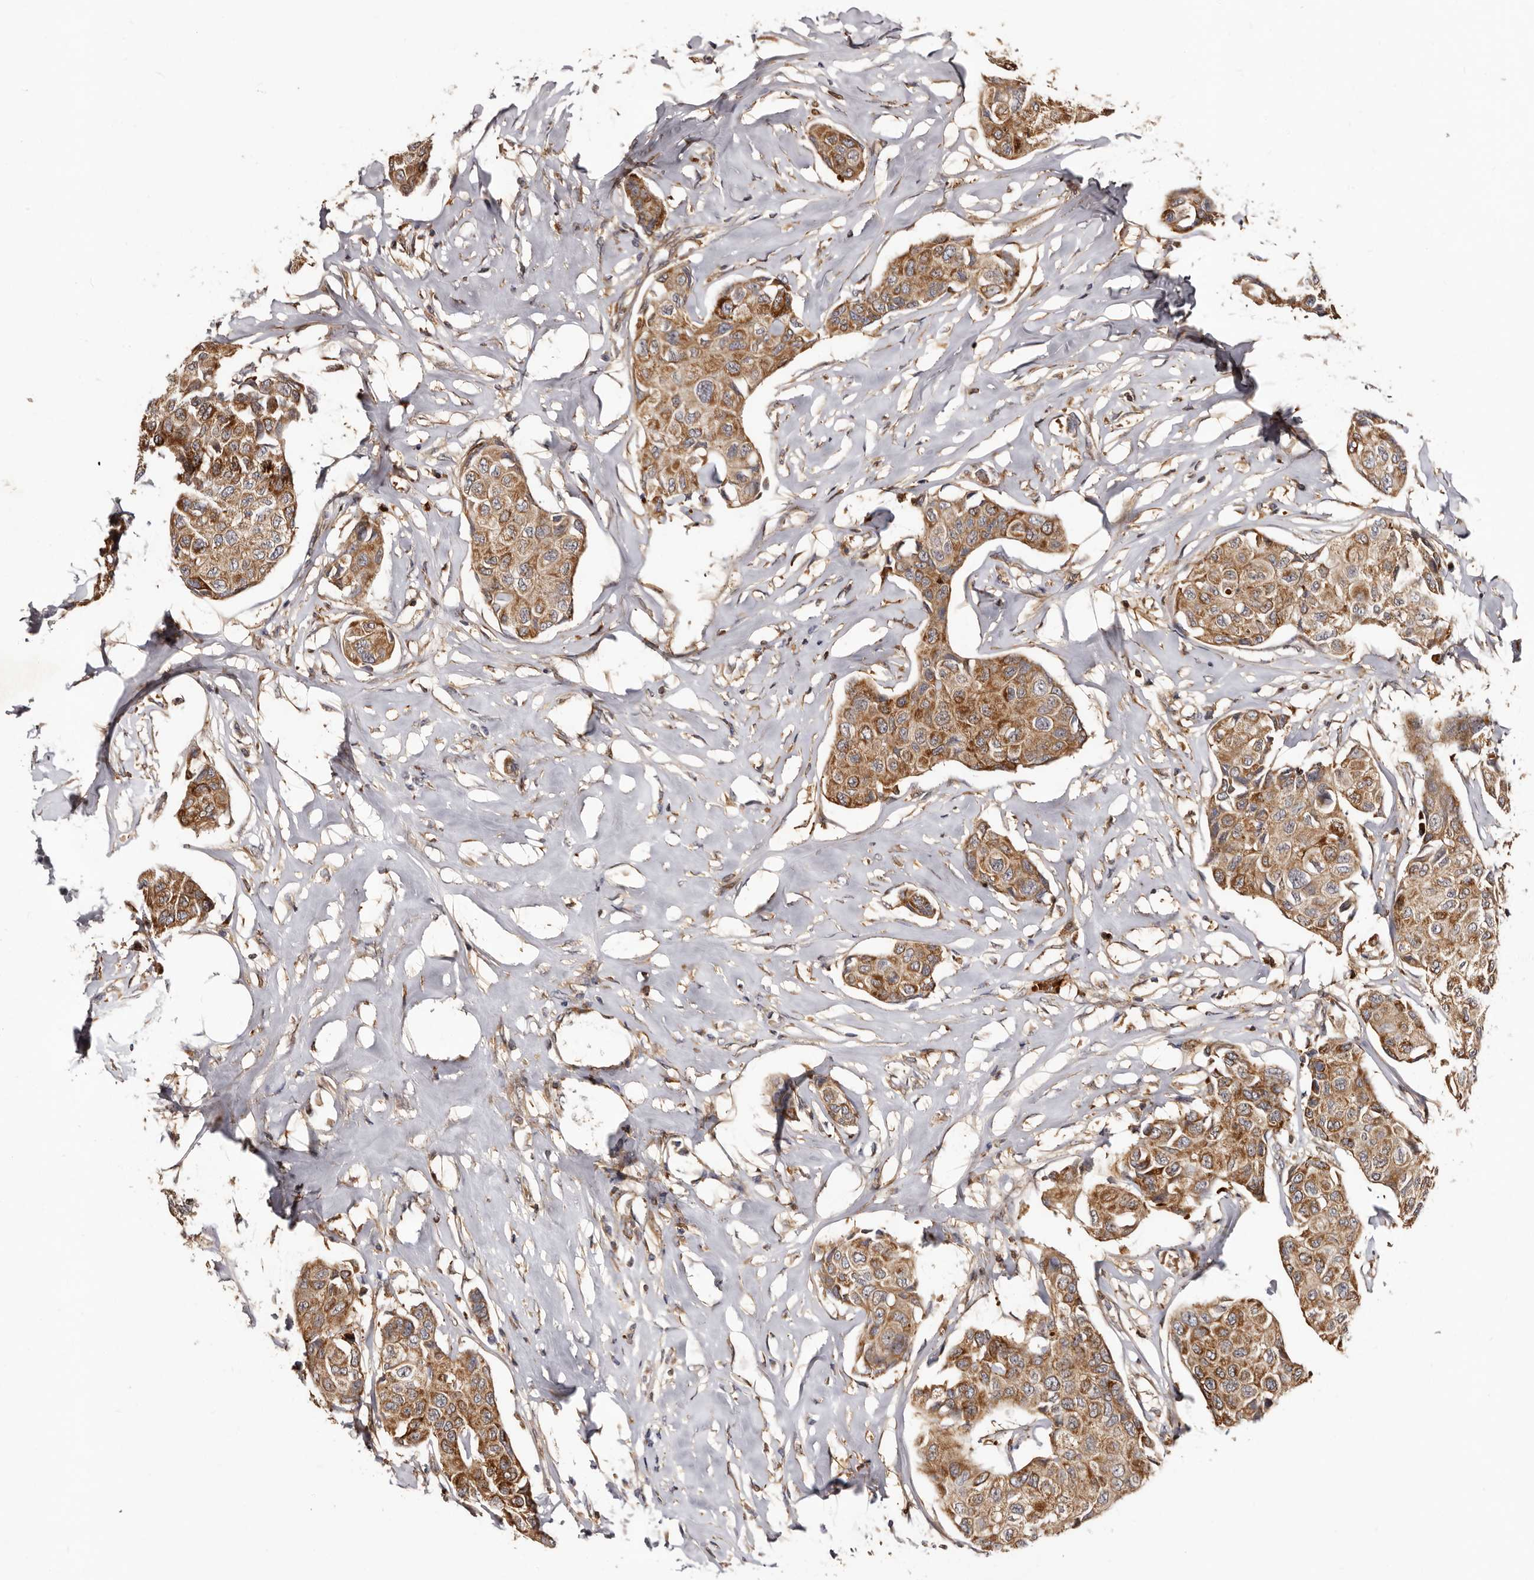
{"staining": {"intensity": "moderate", "quantity": ">75%", "location": "cytoplasmic/membranous"}, "tissue": "breast cancer", "cell_type": "Tumor cells", "image_type": "cancer", "snomed": [{"axis": "morphology", "description": "Duct carcinoma"}, {"axis": "topography", "description": "Breast"}], "caption": "Invasive ductal carcinoma (breast) stained with IHC reveals moderate cytoplasmic/membranous staining in approximately >75% of tumor cells. Nuclei are stained in blue.", "gene": "BAX", "patient": {"sex": "female", "age": 80}}